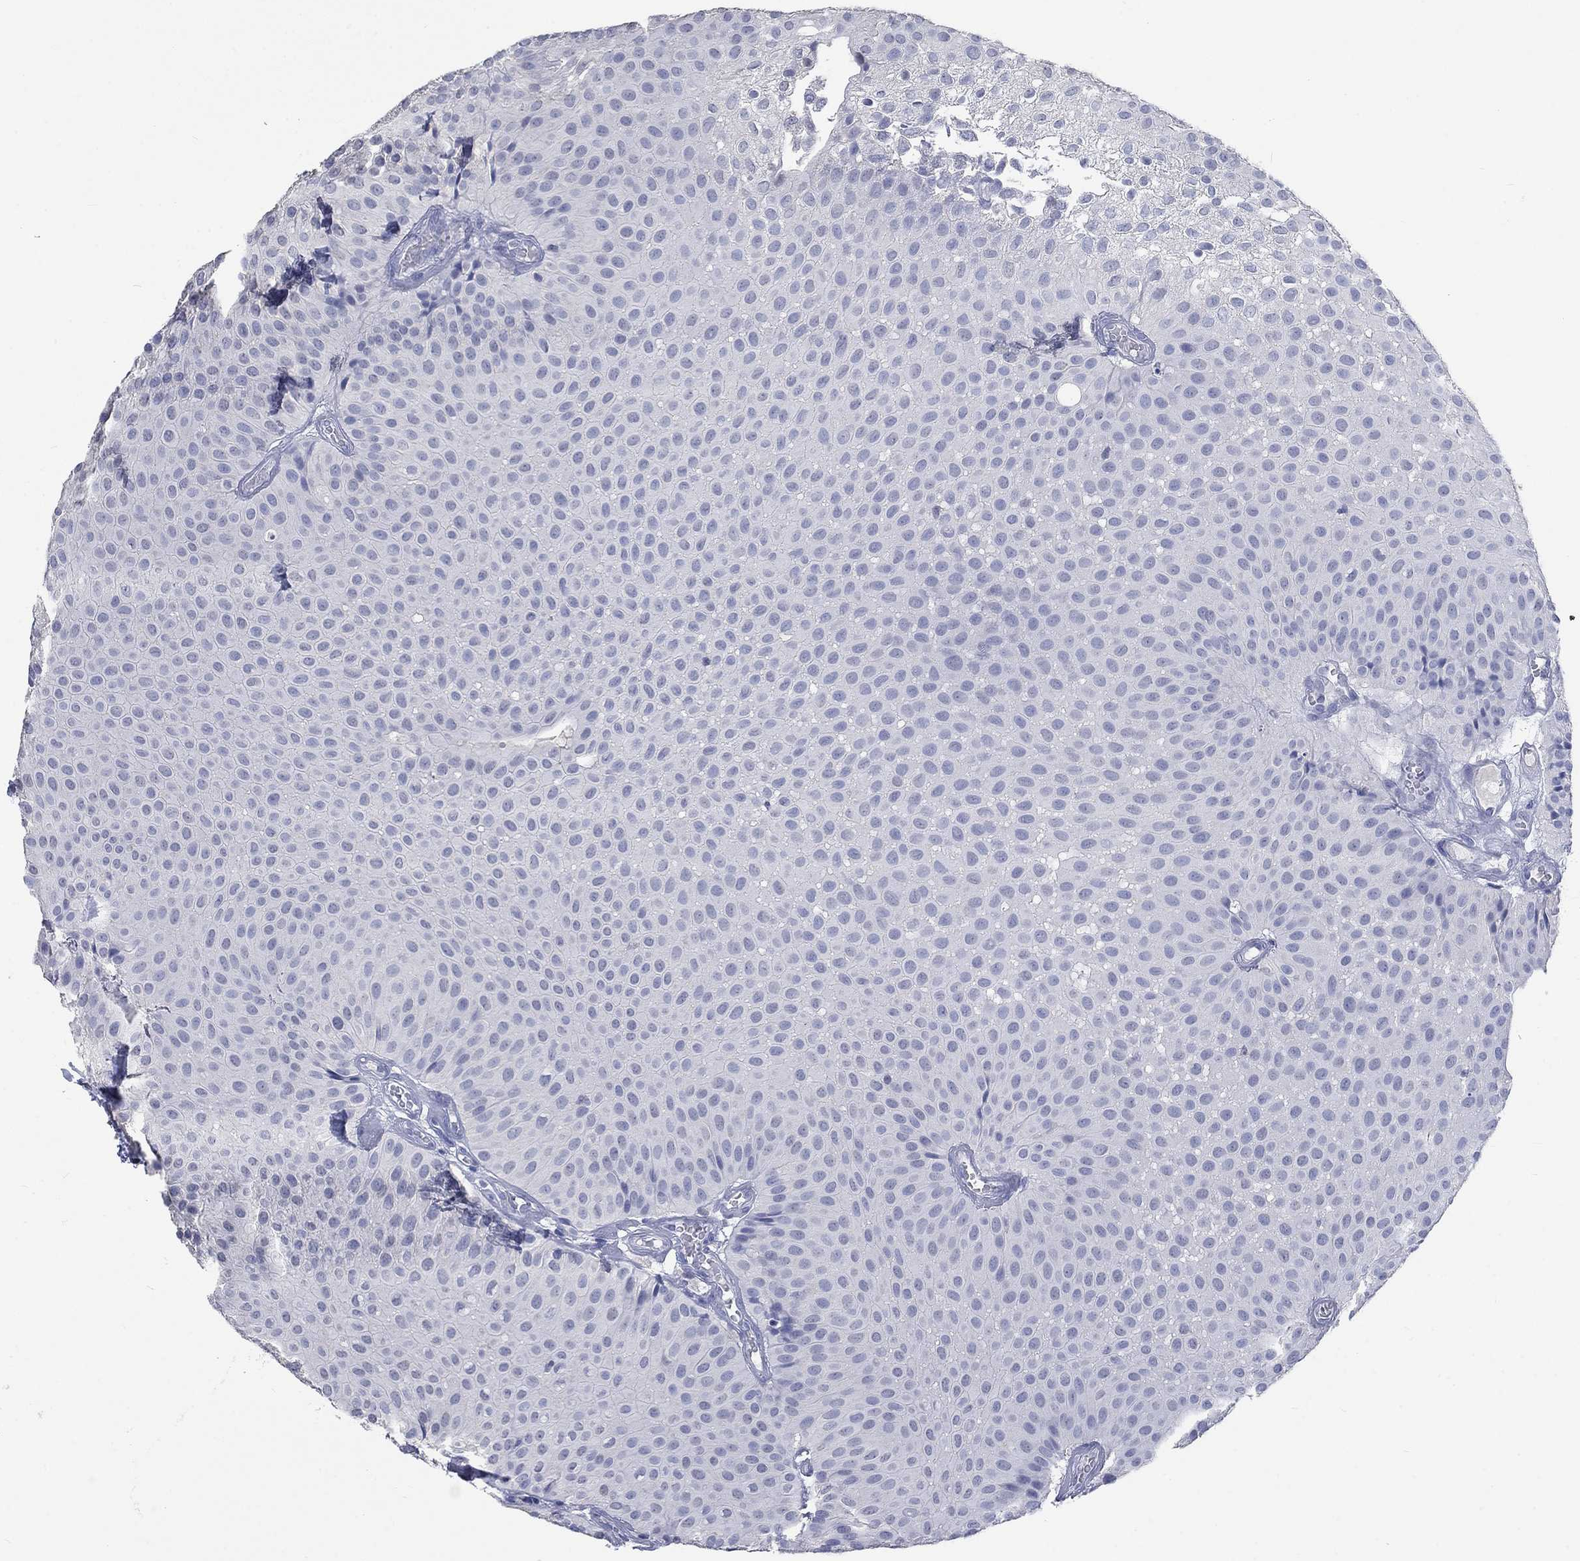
{"staining": {"intensity": "negative", "quantity": "none", "location": "none"}, "tissue": "urothelial cancer", "cell_type": "Tumor cells", "image_type": "cancer", "snomed": [{"axis": "morphology", "description": "Urothelial carcinoma, Low grade"}, {"axis": "topography", "description": "Urinary bladder"}], "caption": "Immunohistochemistry (IHC) photomicrograph of neoplastic tissue: low-grade urothelial carcinoma stained with DAB (3,3'-diaminobenzidine) displays no significant protein staining in tumor cells.", "gene": "ZBTB18", "patient": {"sex": "male", "age": 64}}